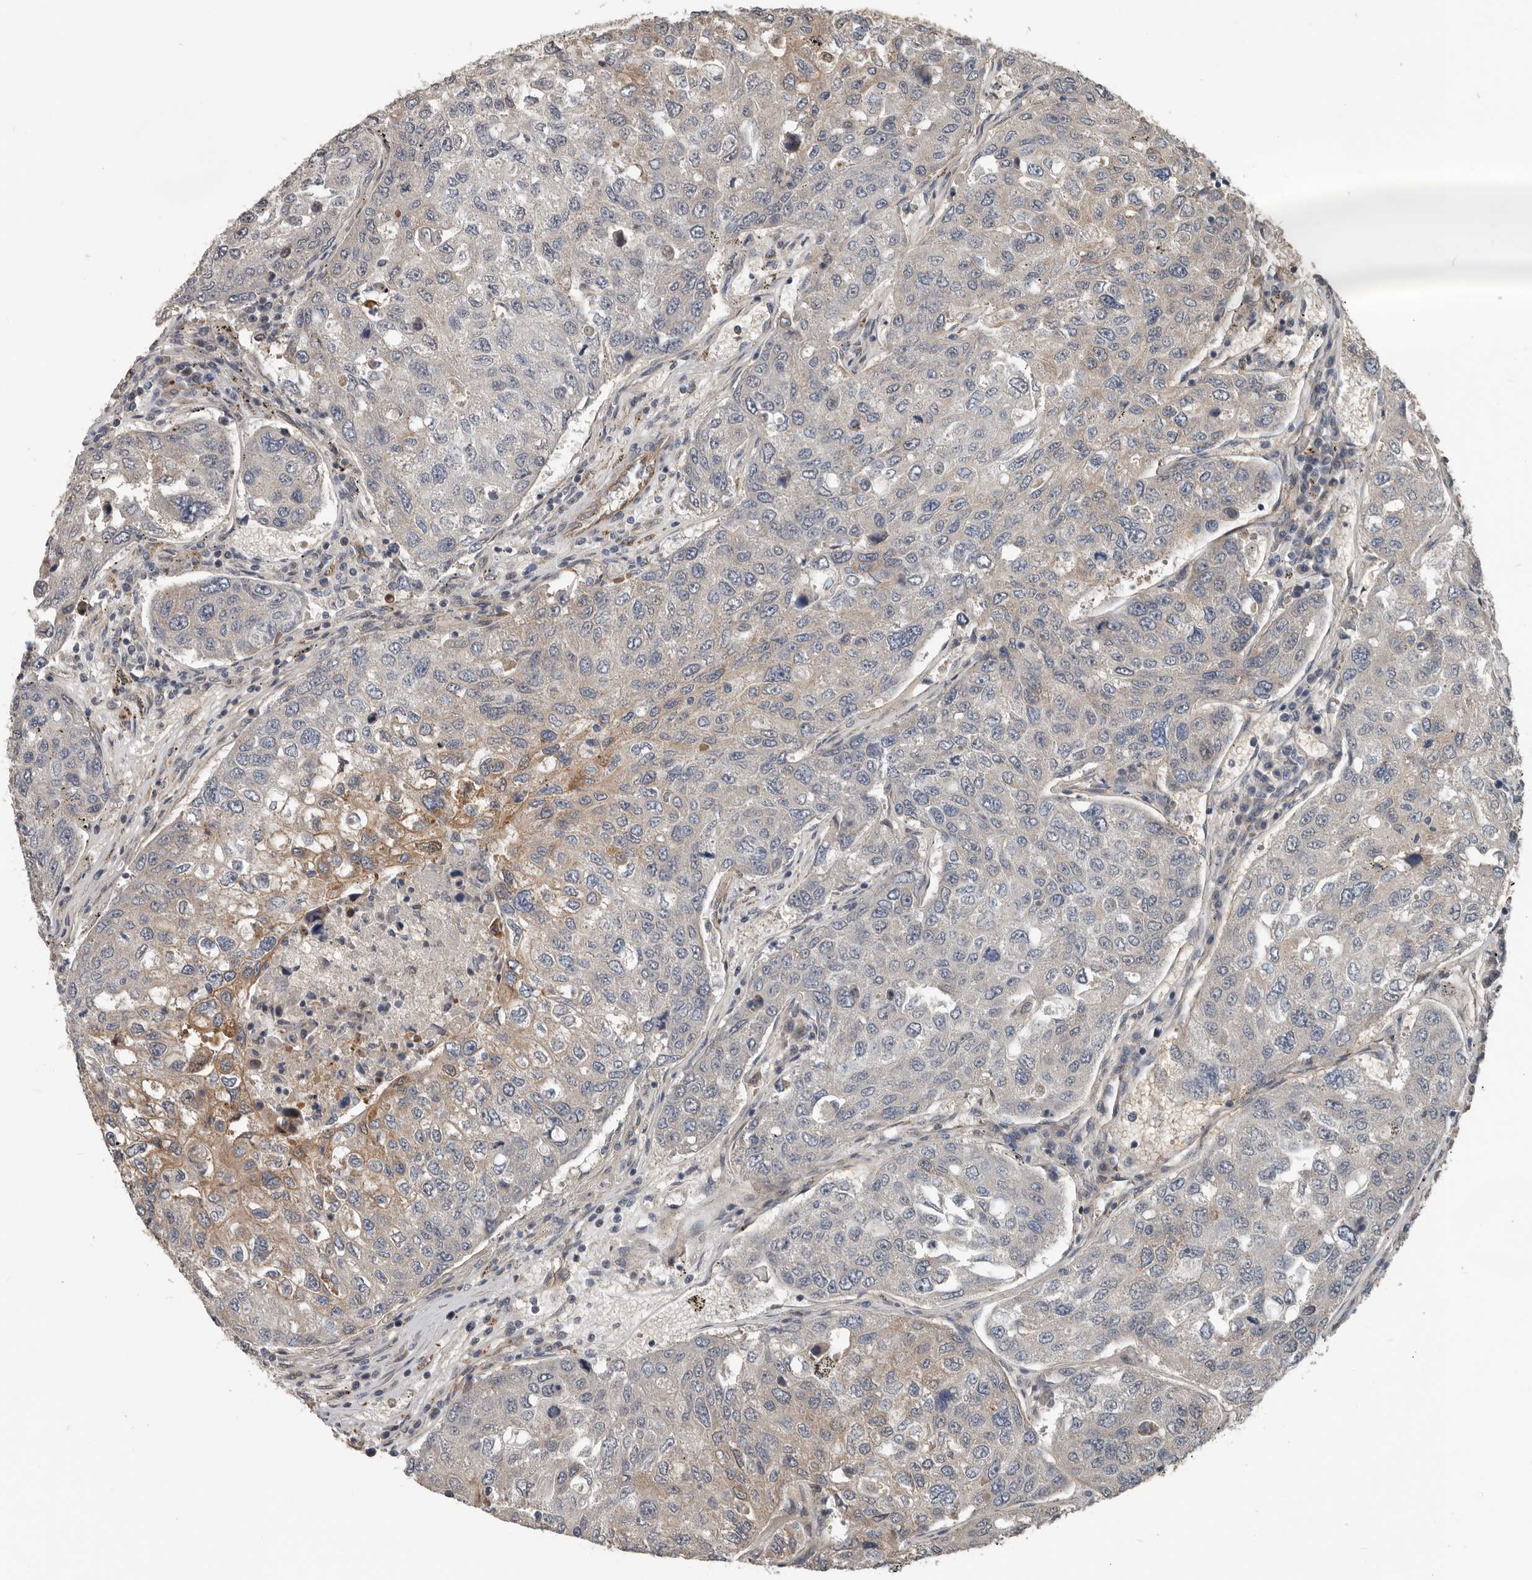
{"staining": {"intensity": "weak", "quantity": "25%-75%", "location": "cytoplasmic/membranous"}, "tissue": "urothelial cancer", "cell_type": "Tumor cells", "image_type": "cancer", "snomed": [{"axis": "morphology", "description": "Urothelial carcinoma, High grade"}, {"axis": "topography", "description": "Lymph node"}, {"axis": "topography", "description": "Urinary bladder"}], "caption": "There is low levels of weak cytoplasmic/membranous expression in tumor cells of urothelial cancer, as demonstrated by immunohistochemical staining (brown color).", "gene": "YOD1", "patient": {"sex": "male", "age": 51}}